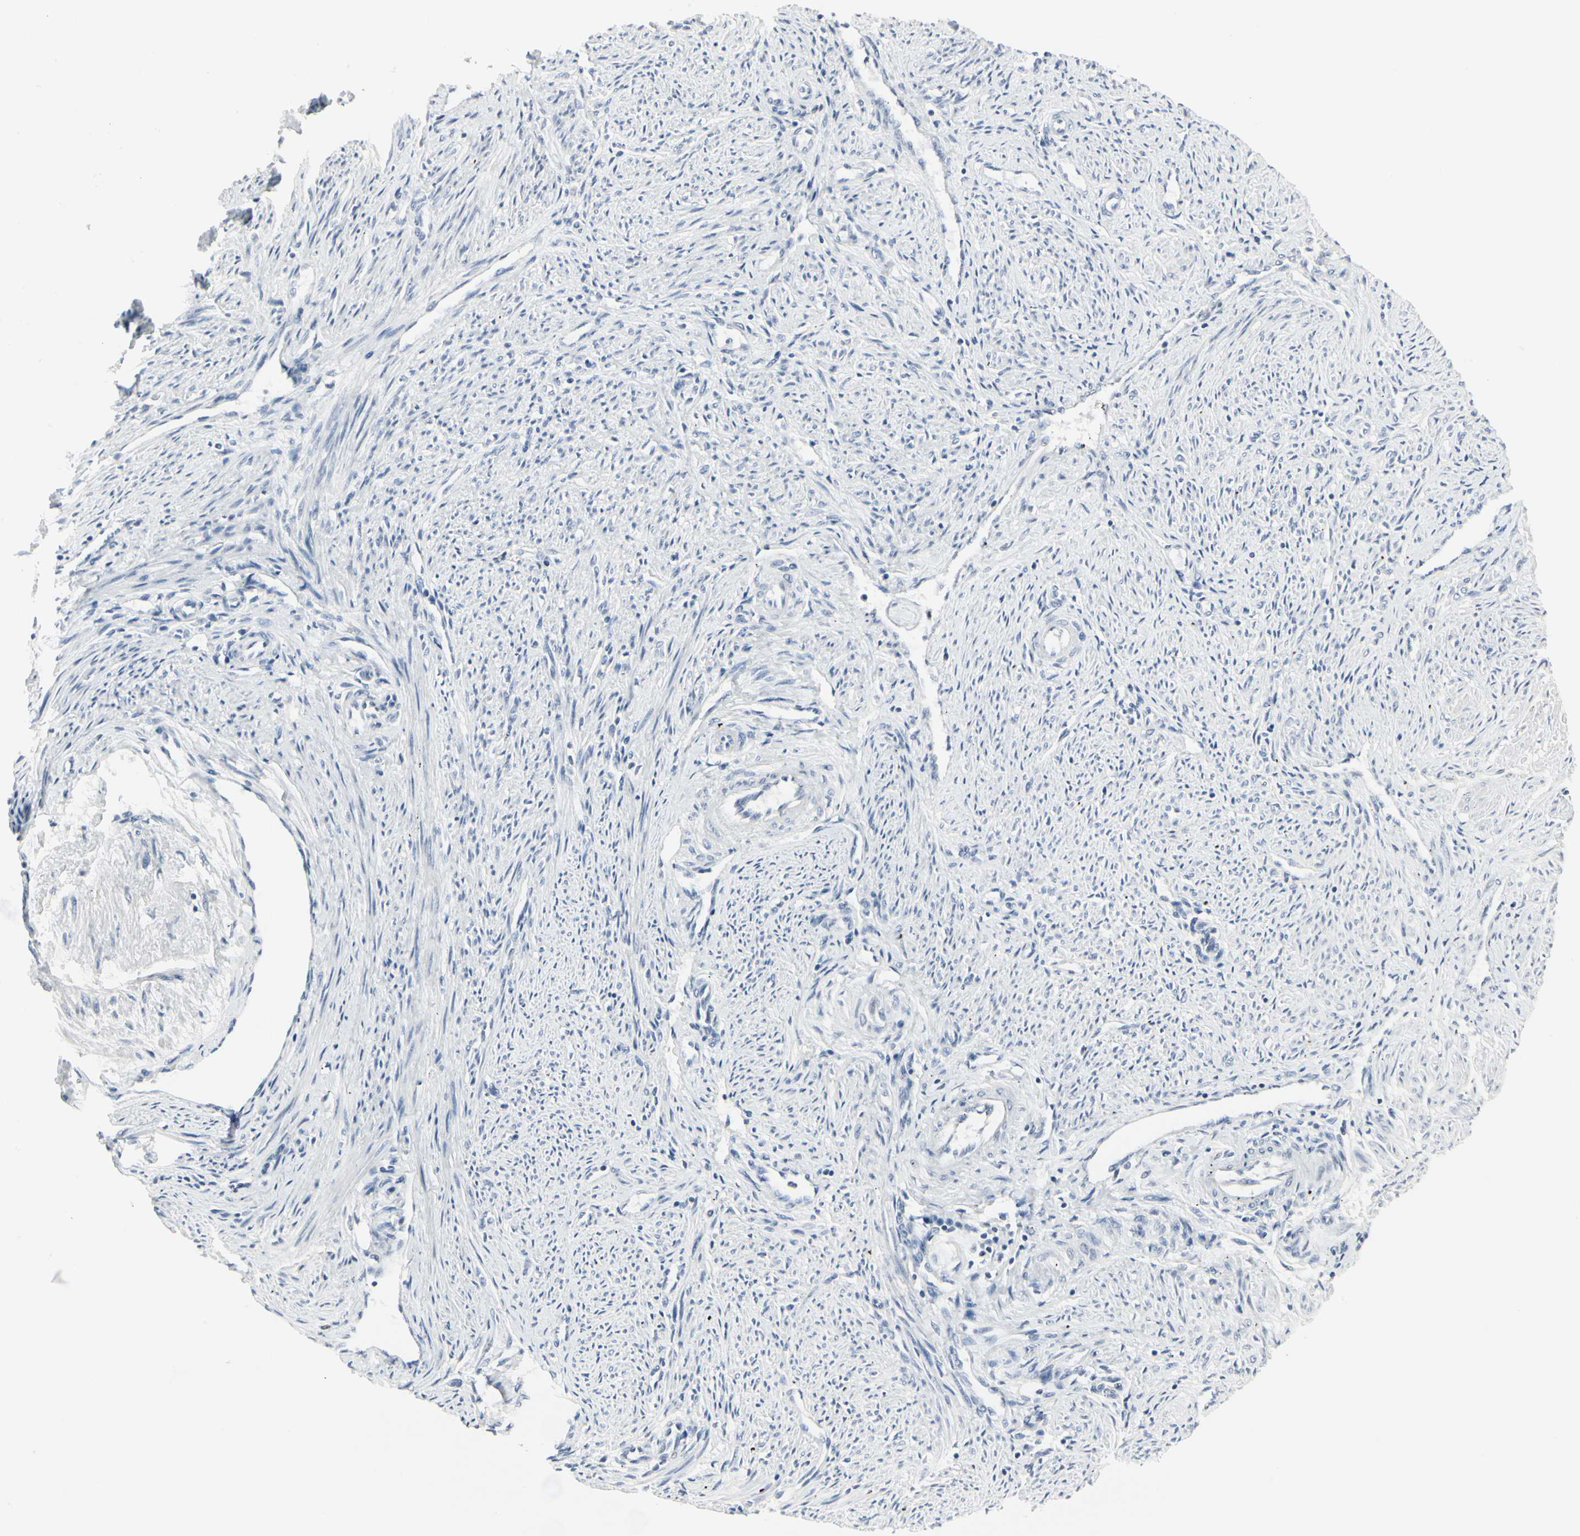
{"staining": {"intensity": "negative", "quantity": "none", "location": "none"}, "tissue": "endometrium", "cell_type": "Cells in endometrial stroma", "image_type": "normal", "snomed": [{"axis": "morphology", "description": "Normal tissue, NOS"}, {"axis": "topography", "description": "Endometrium"}], "caption": "Immunohistochemistry (IHC) of normal endometrium demonstrates no expression in cells in endometrial stroma.", "gene": "ZBTB7B", "patient": {"sex": "female", "age": 42}}